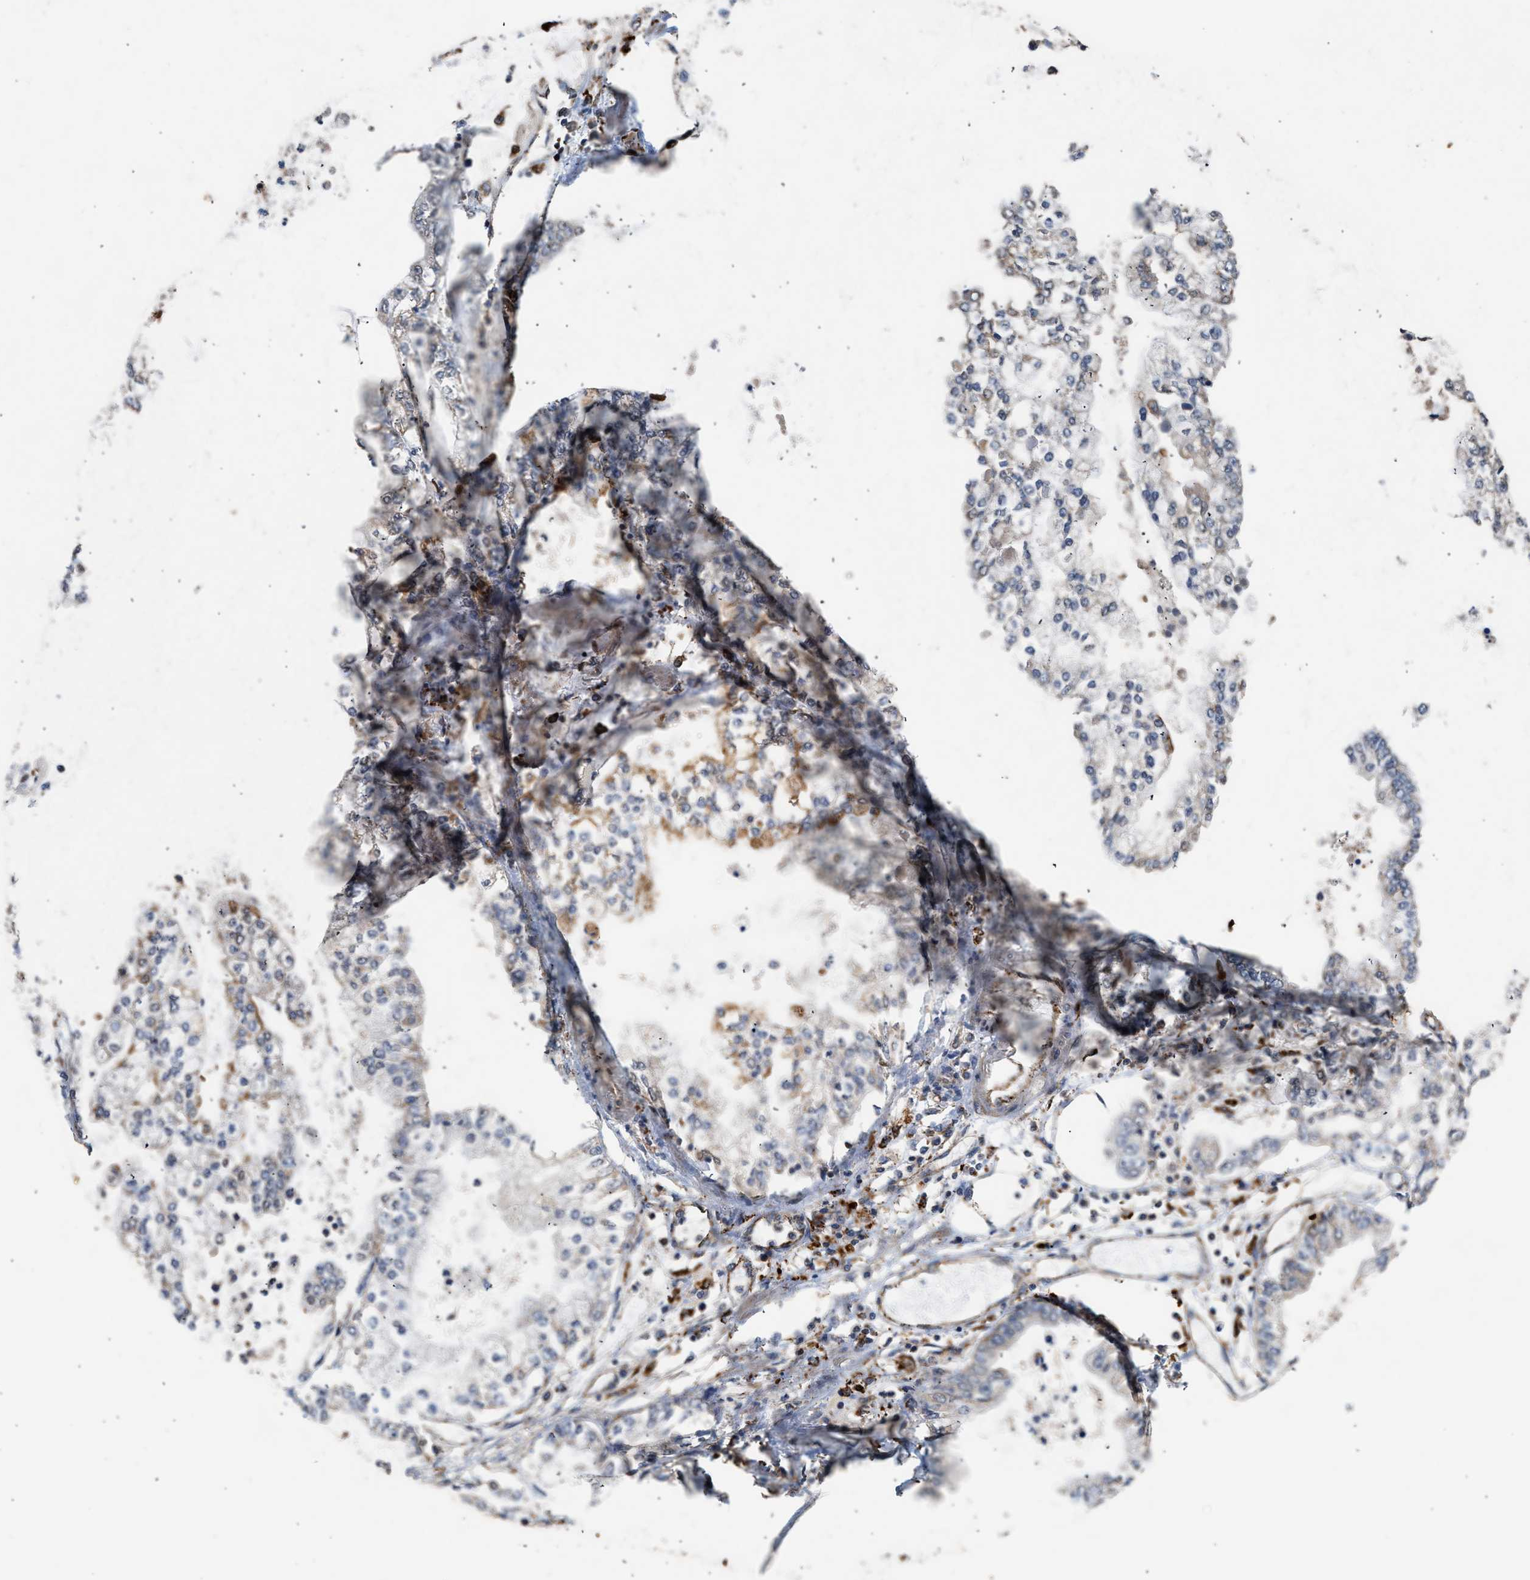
{"staining": {"intensity": "weak", "quantity": "<25%", "location": "cytoplasmic/membranous"}, "tissue": "stomach cancer", "cell_type": "Tumor cells", "image_type": "cancer", "snomed": [{"axis": "morphology", "description": "Adenocarcinoma, NOS"}, {"axis": "topography", "description": "Stomach"}], "caption": "The histopathology image shows no significant expression in tumor cells of stomach adenocarcinoma.", "gene": "CTSV", "patient": {"sex": "male", "age": 76}}